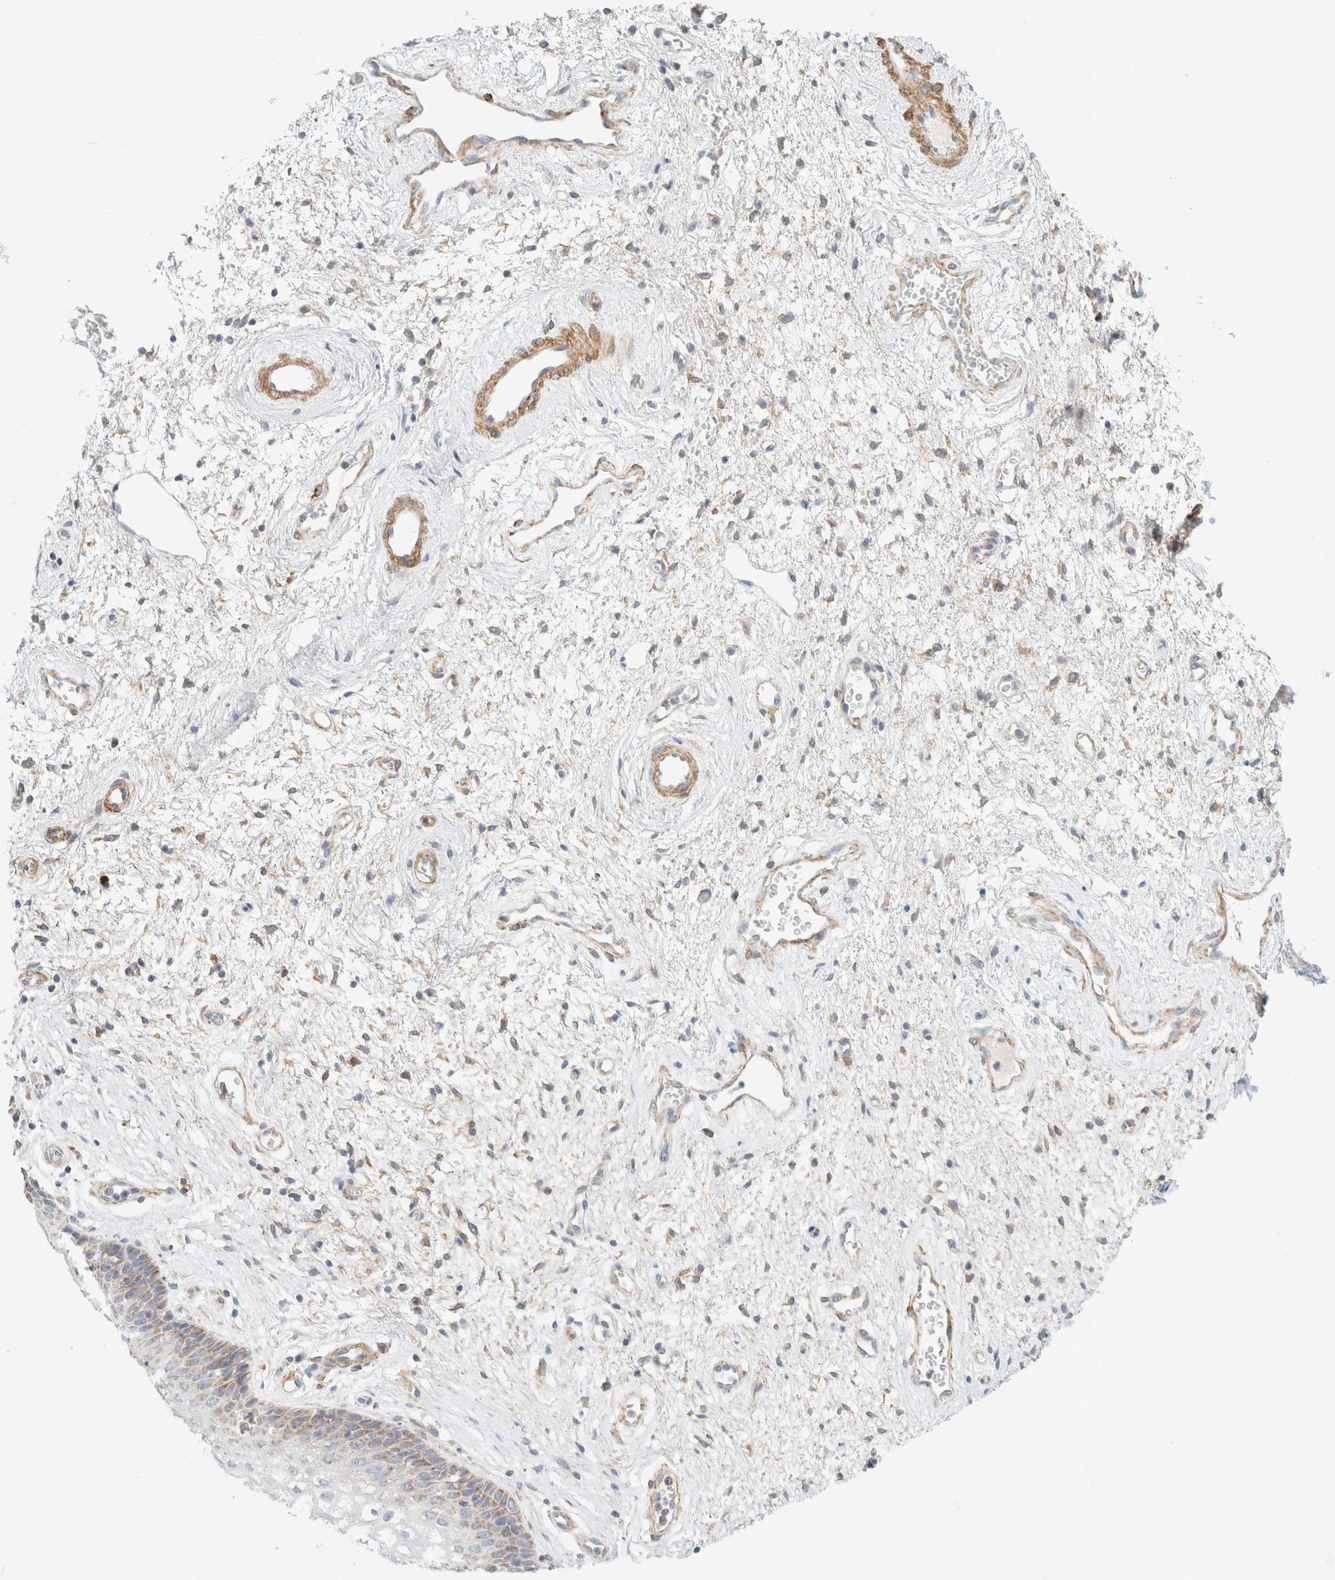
{"staining": {"intensity": "weak", "quantity": "<25%", "location": "cytoplasmic/membranous"}, "tissue": "vagina", "cell_type": "Squamous epithelial cells", "image_type": "normal", "snomed": [{"axis": "morphology", "description": "Normal tissue, NOS"}, {"axis": "topography", "description": "Vagina"}], "caption": "A histopathology image of vagina stained for a protein reveals no brown staining in squamous epithelial cells.", "gene": "MRM3", "patient": {"sex": "female", "age": 34}}